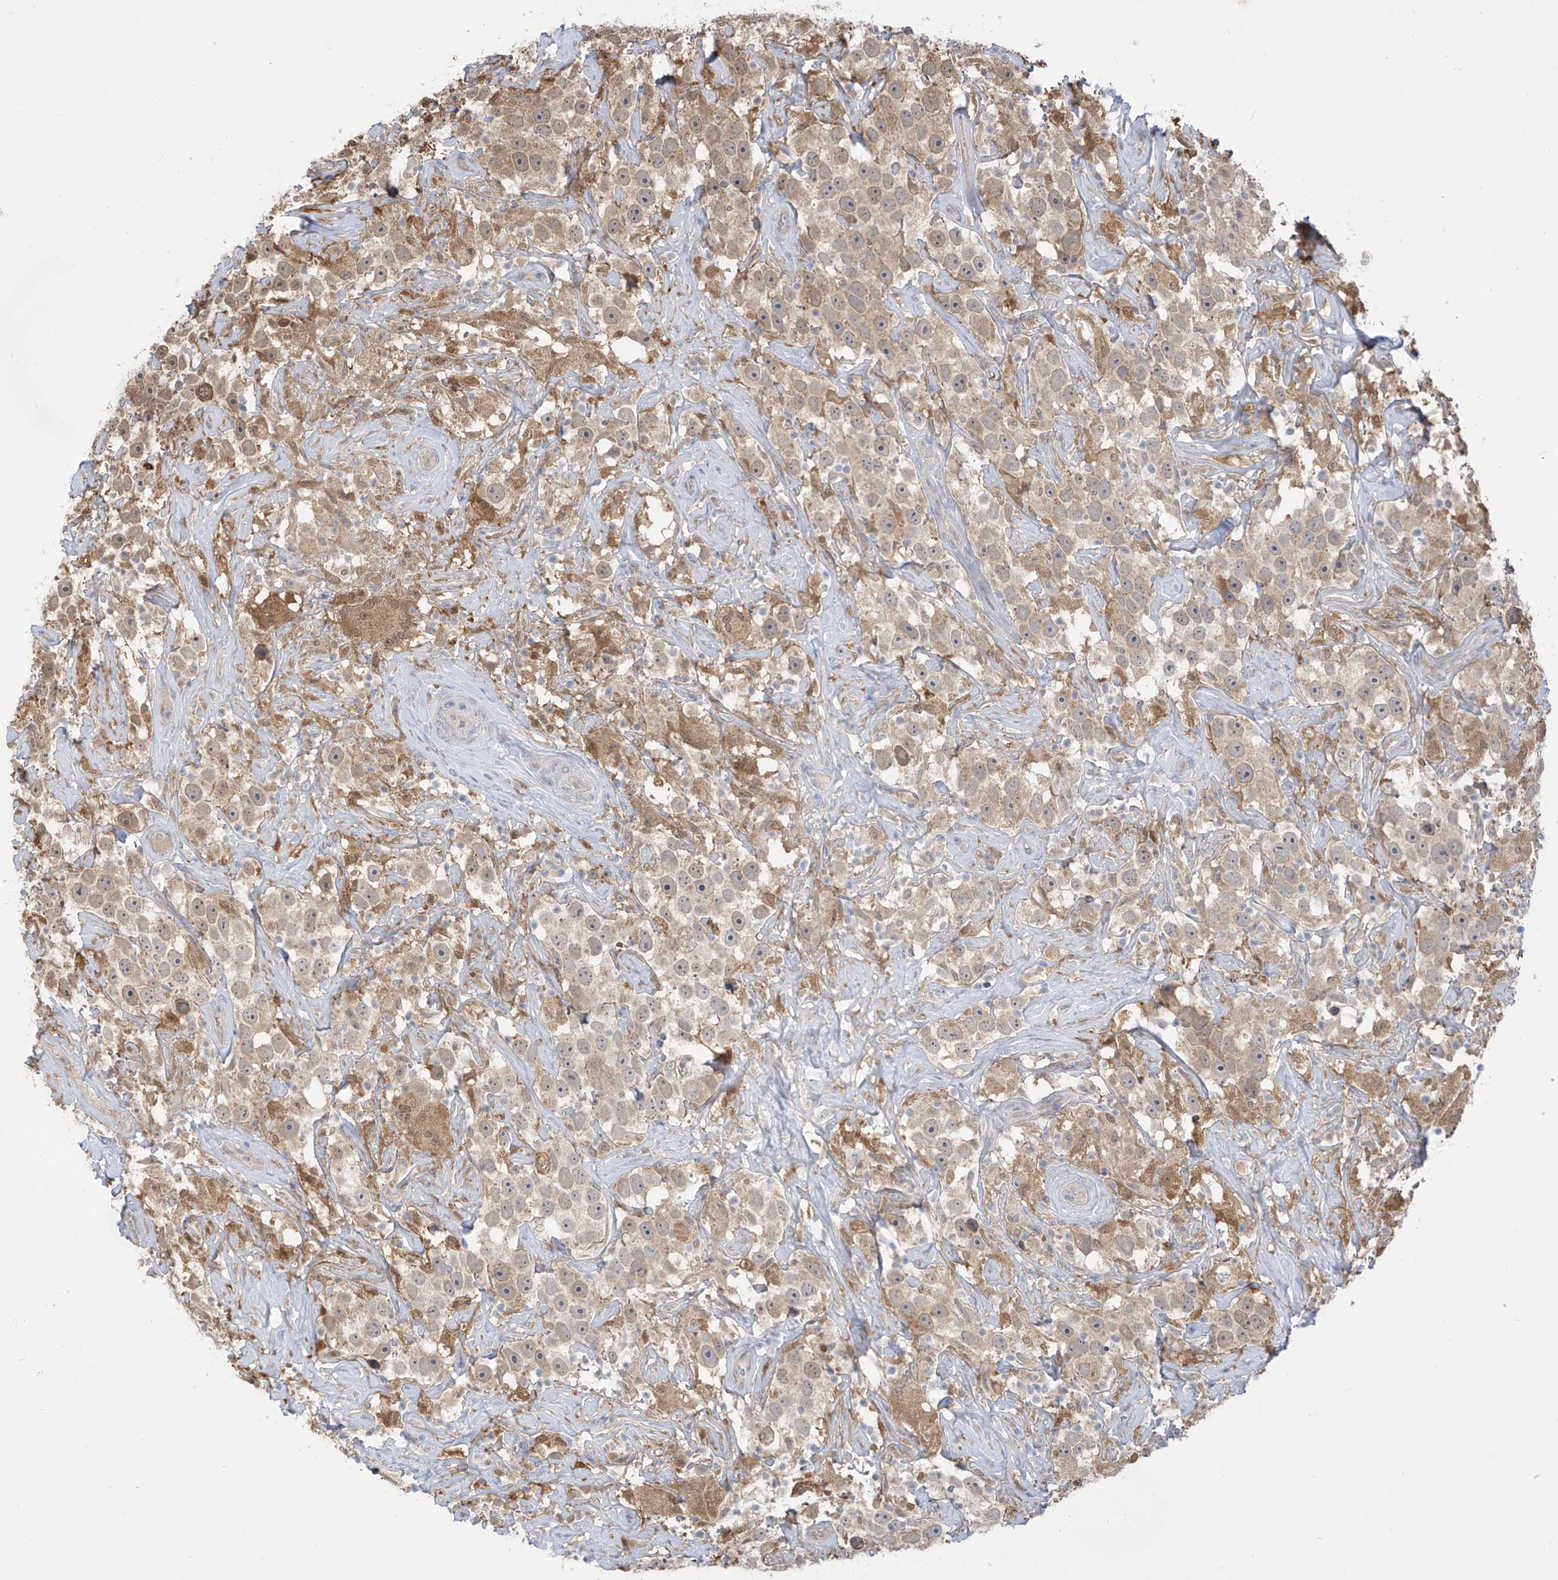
{"staining": {"intensity": "moderate", "quantity": ">75%", "location": "cytoplasmic/membranous"}, "tissue": "testis cancer", "cell_type": "Tumor cells", "image_type": "cancer", "snomed": [{"axis": "morphology", "description": "Seminoma, NOS"}, {"axis": "topography", "description": "Testis"}], "caption": "Human testis seminoma stained for a protein (brown) shows moderate cytoplasmic/membranous positive staining in about >75% of tumor cells.", "gene": "IDH1", "patient": {"sex": "male", "age": 49}}